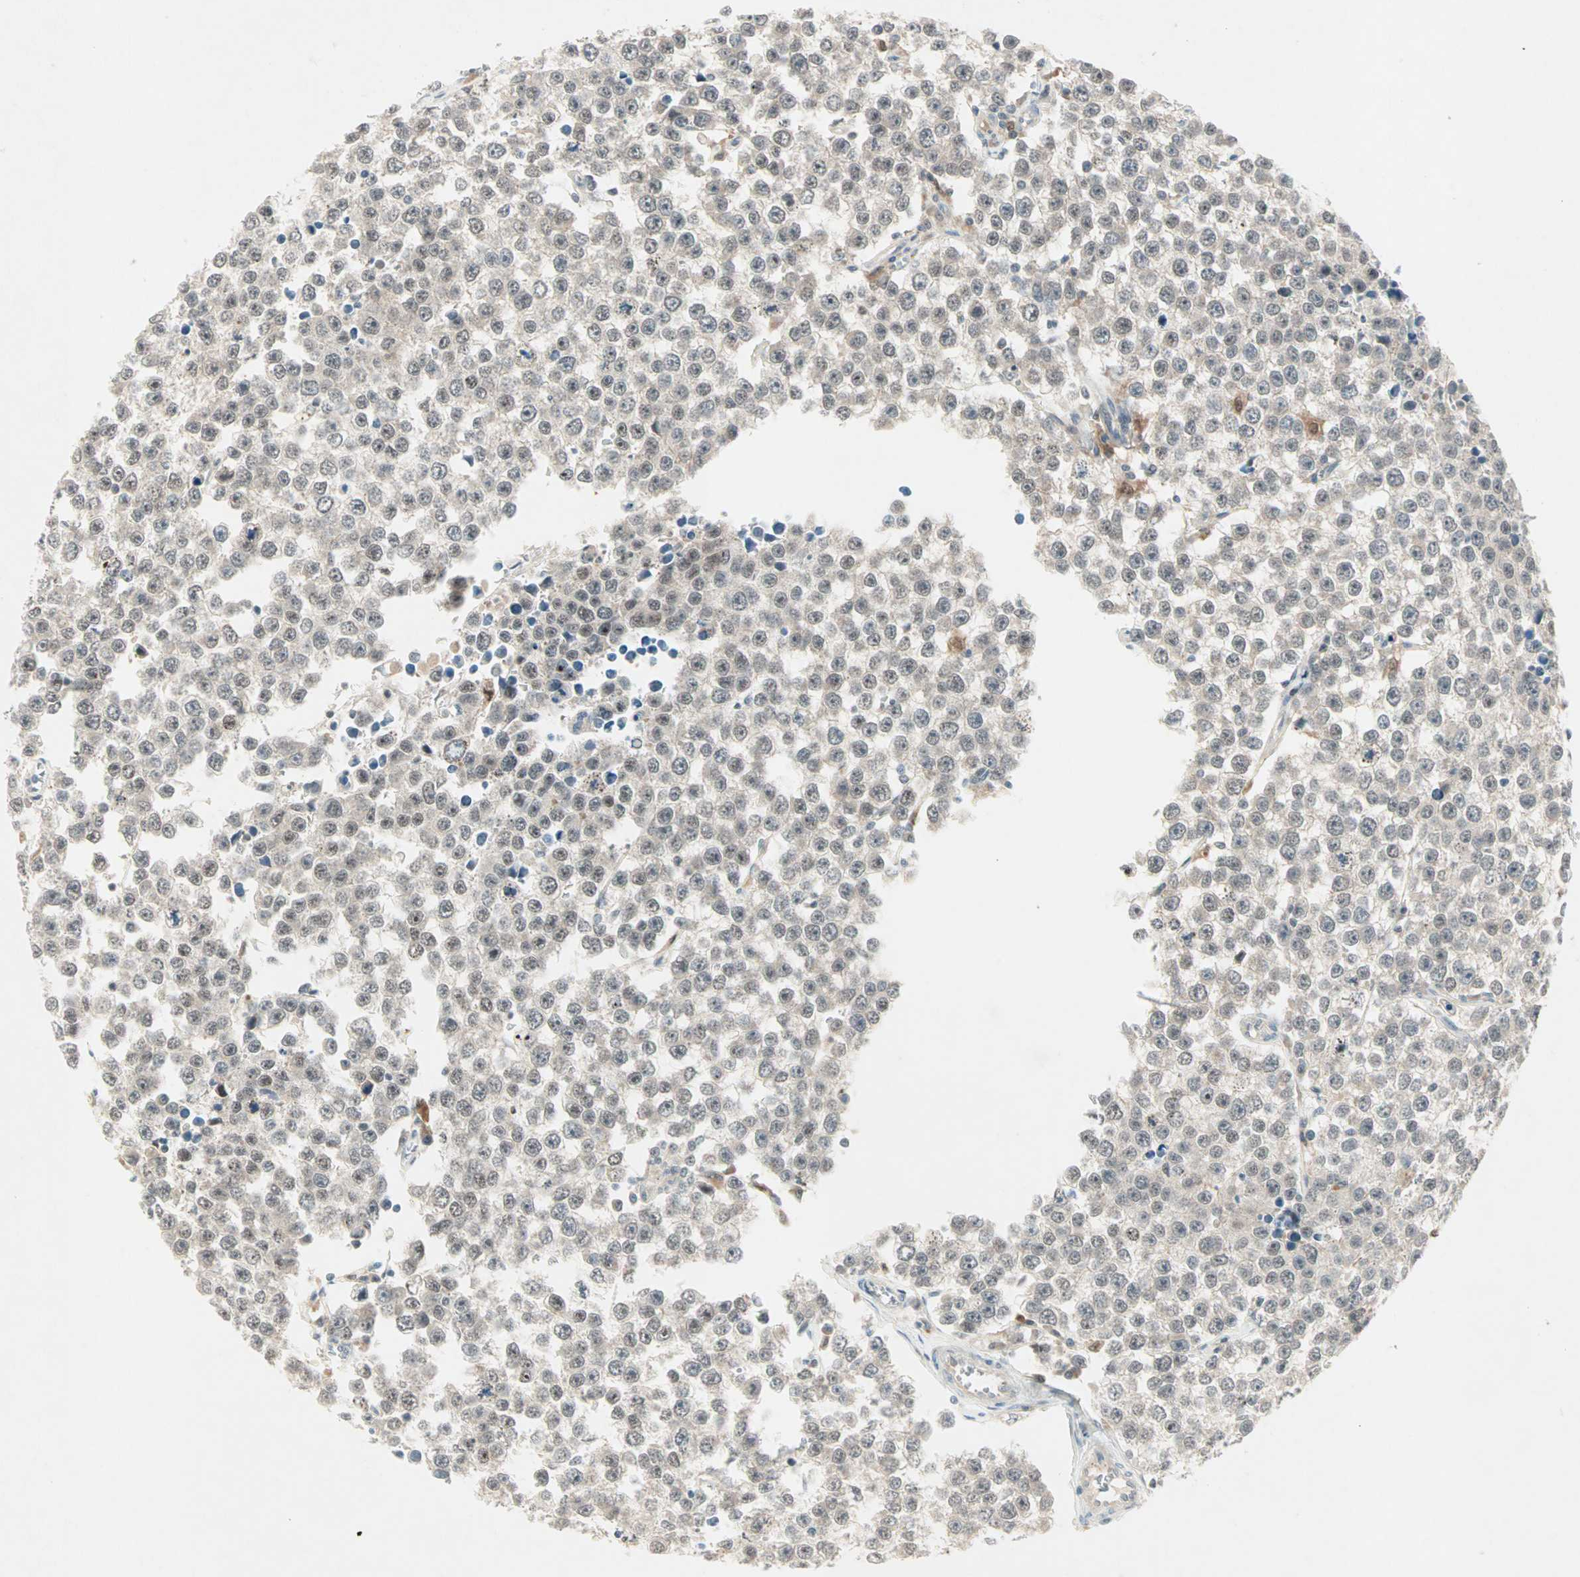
{"staining": {"intensity": "weak", "quantity": "<25%", "location": "cytoplasmic/membranous,nuclear"}, "tissue": "testis cancer", "cell_type": "Tumor cells", "image_type": "cancer", "snomed": [{"axis": "morphology", "description": "Seminoma, NOS"}, {"axis": "morphology", "description": "Carcinoma, Embryonal, NOS"}, {"axis": "topography", "description": "Testis"}], "caption": "Immunohistochemistry (IHC) of human seminoma (testis) exhibits no staining in tumor cells. Nuclei are stained in blue.", "gene": "RTL6", "patient": {"sex": "male", "age": 52}}